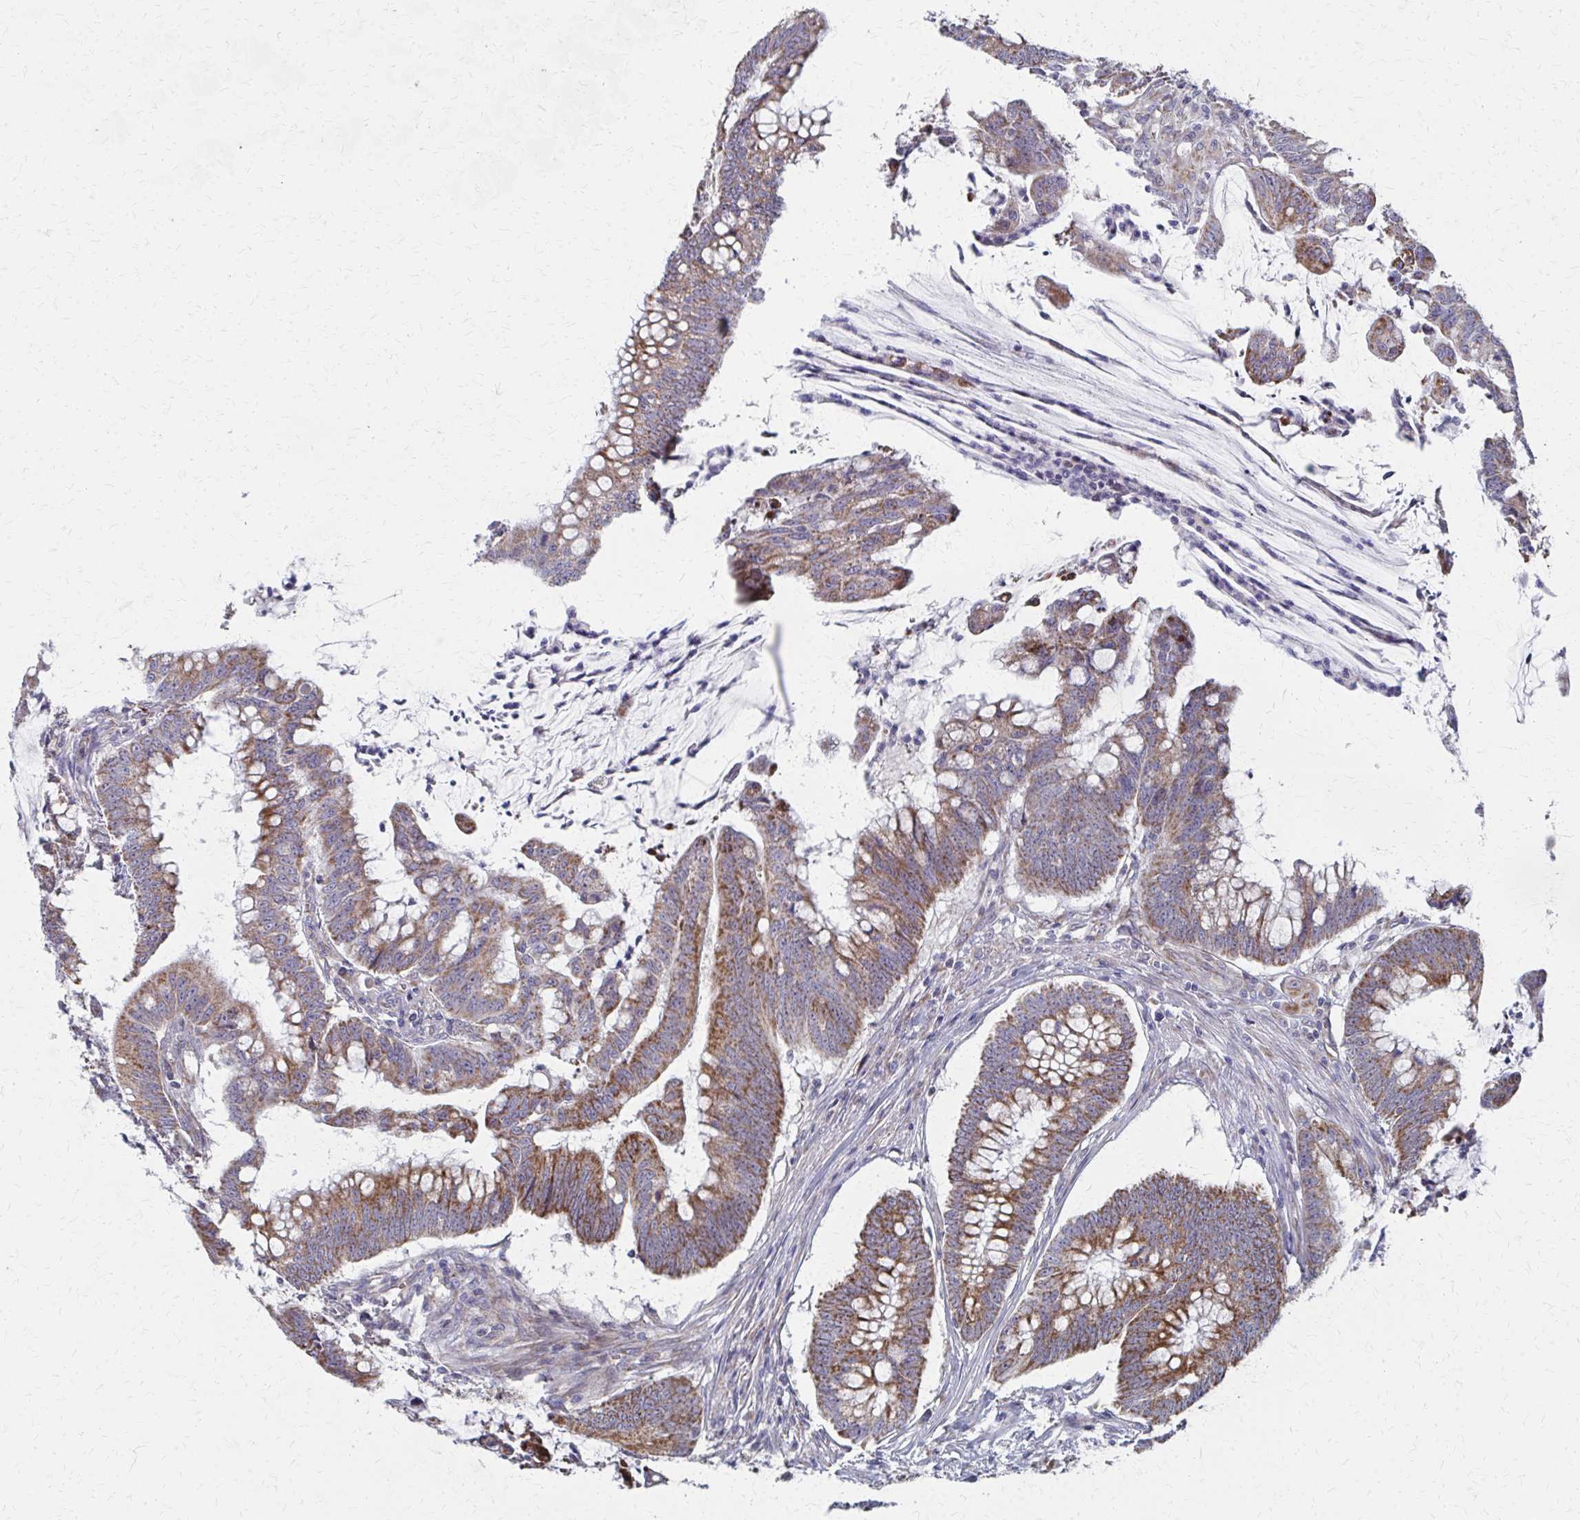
{"staining": {"intensity": "moderate", "quantity": ">75%", "location": "cytoplasmic/membranous"}, "tissue": "colorectal cancer", "cell_type": "Tumor cells", "image_type": "cancer", "snomed": [{"axis": "morphology", "description": "Adenocarcinoma, NOS"}, {"axis": "topography", "description": "Colon"}], "caption": "Immunohistochemical staining of colorectal cancer (adenocarcinoma) displays medium levels of moderate cytoplasmic/membranous protein positivity in approximately >75% of tumor cells.", "gene": "FAHD1", "patient": {"sex": "male", "age": 62}}